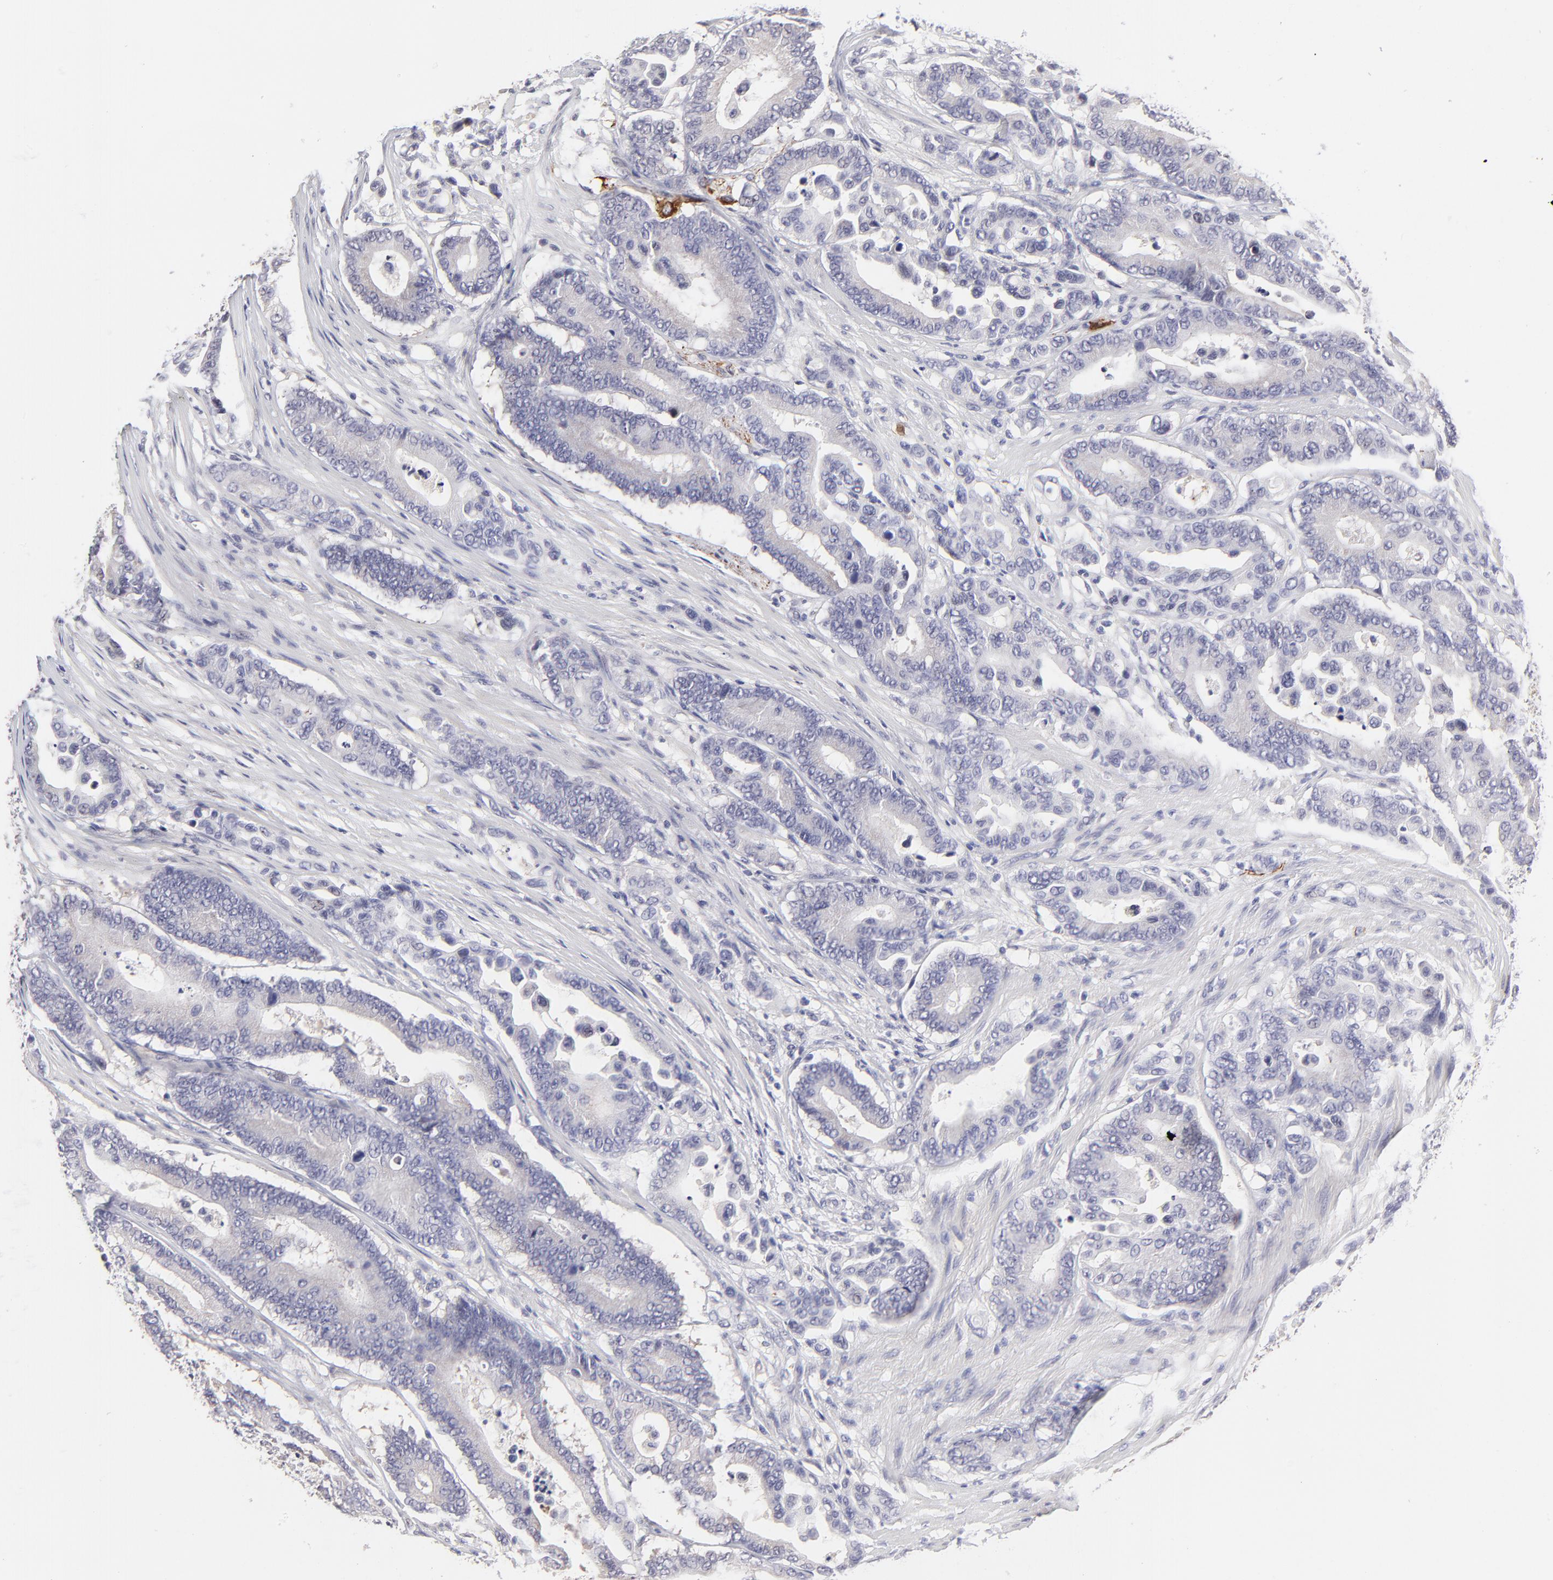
{"staining": {"intensity": "negative", "quantity": "none", "location": "none"}, "tissue": "colorectal cancer", "cell_type": "Tumor cells", "image_type": "cancer", "snomed": [{"axis": "morphology", "description": "Normal tissue, NOS"}, {"axis": "morphology", "description": "Adenocarcinoma, NOS"}, {"axis": "topography", "description": "Colon"}], "caption": "An image of colorectal adenocarcinoma stained for a protein reveals no brown staining in tumor cells.", "gene": "BTG2", "patient": {"sex": "male", "age": 82}}